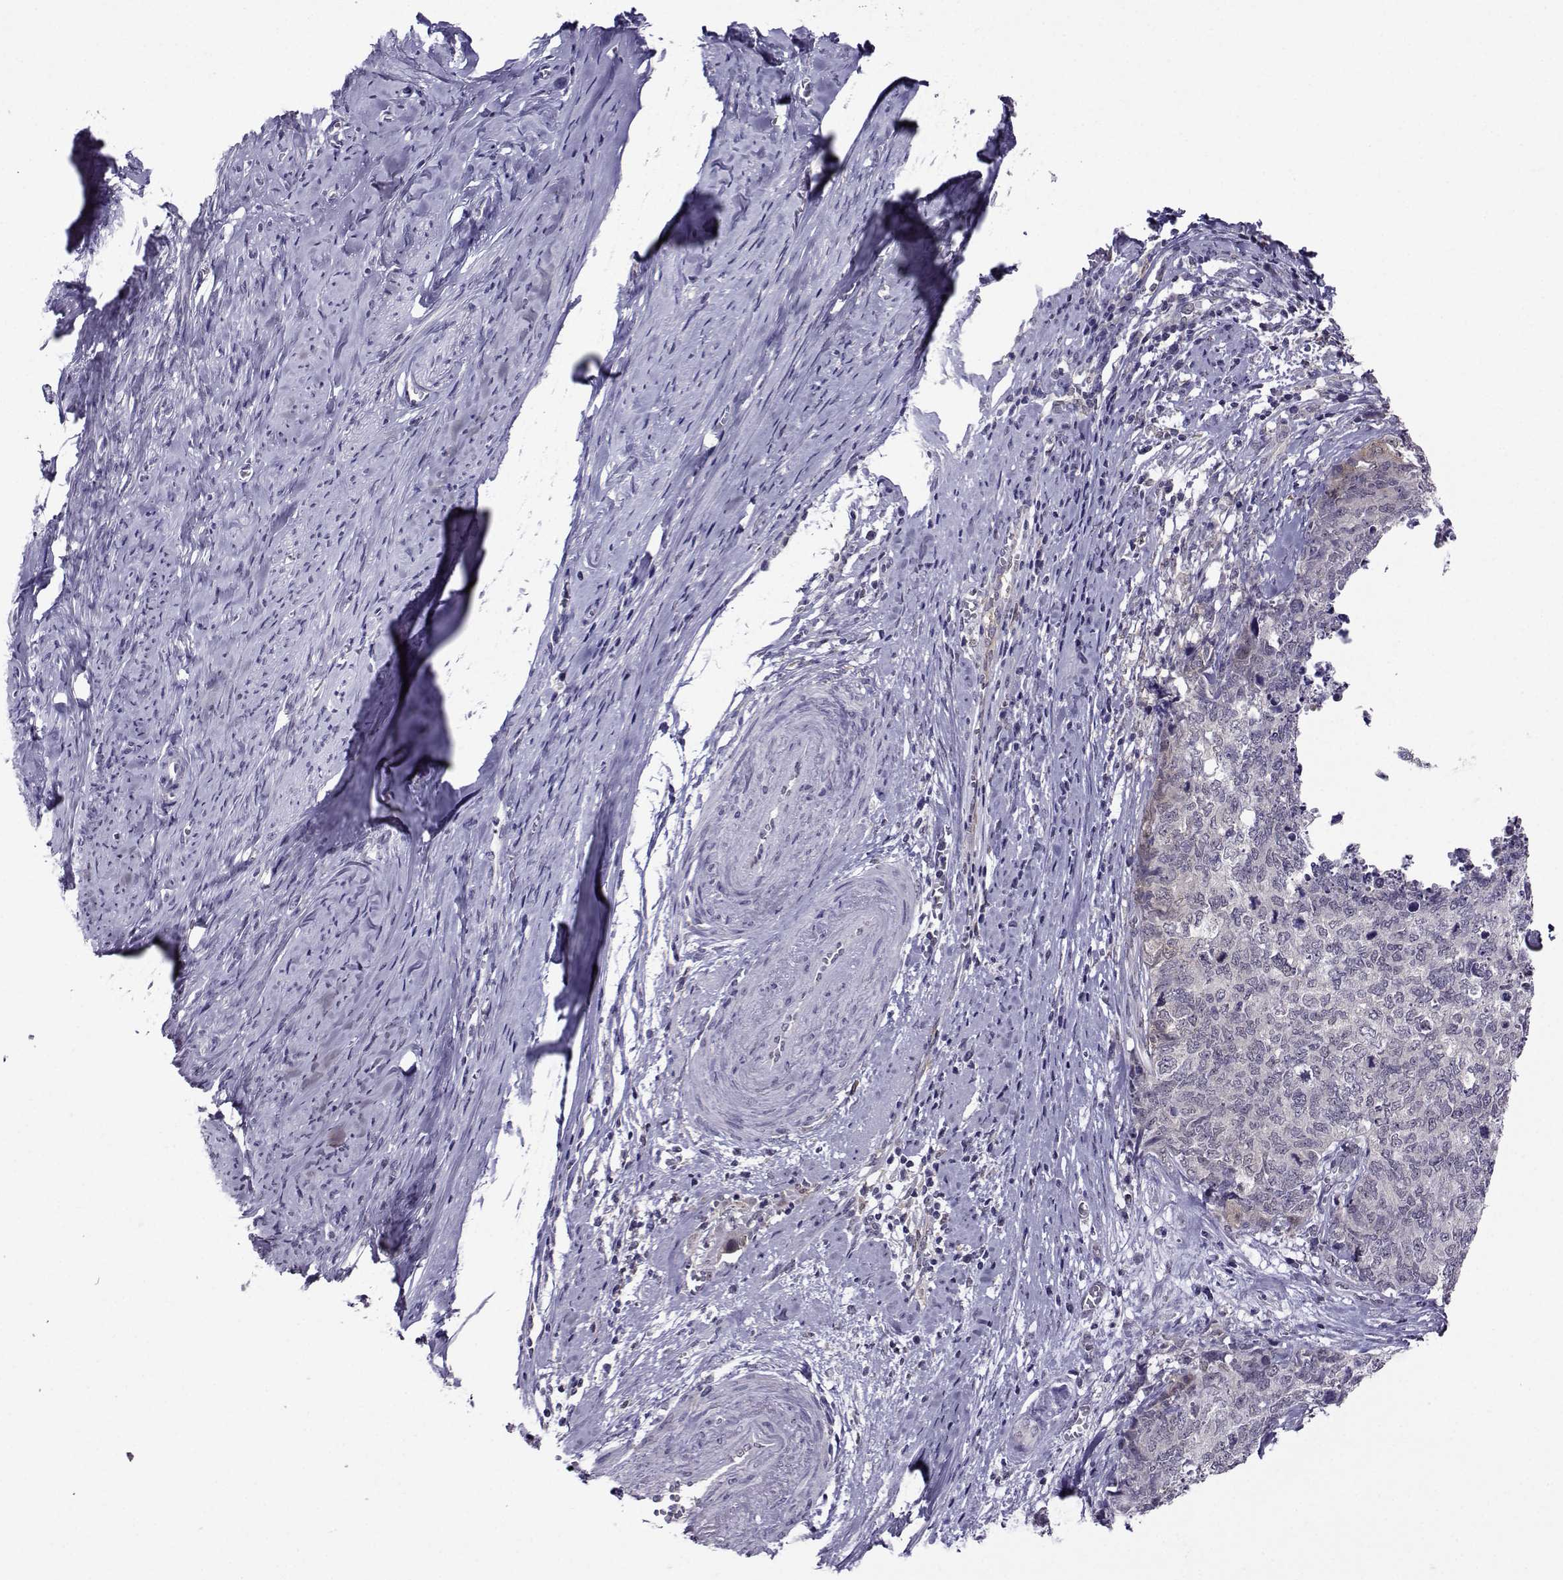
{"staining": {"intensity": "weak", "quantity": "<25%", "location": "cytoplasmic/membranous"}, "tissue": "cervical cancer", "cell_type": "Tumor cells", "image_type": "cancer", "snomed": [{"axis": "morphology", "description": "Squamous cell carcinoma, NOS"}, {"axis": "topography", "description": "Cervix"}], "caption": "Tumor cells are negative for brown protein staining in cervical cancer.", "gene": "DDX20", "patient": {"sex": "female", "age": 63}}